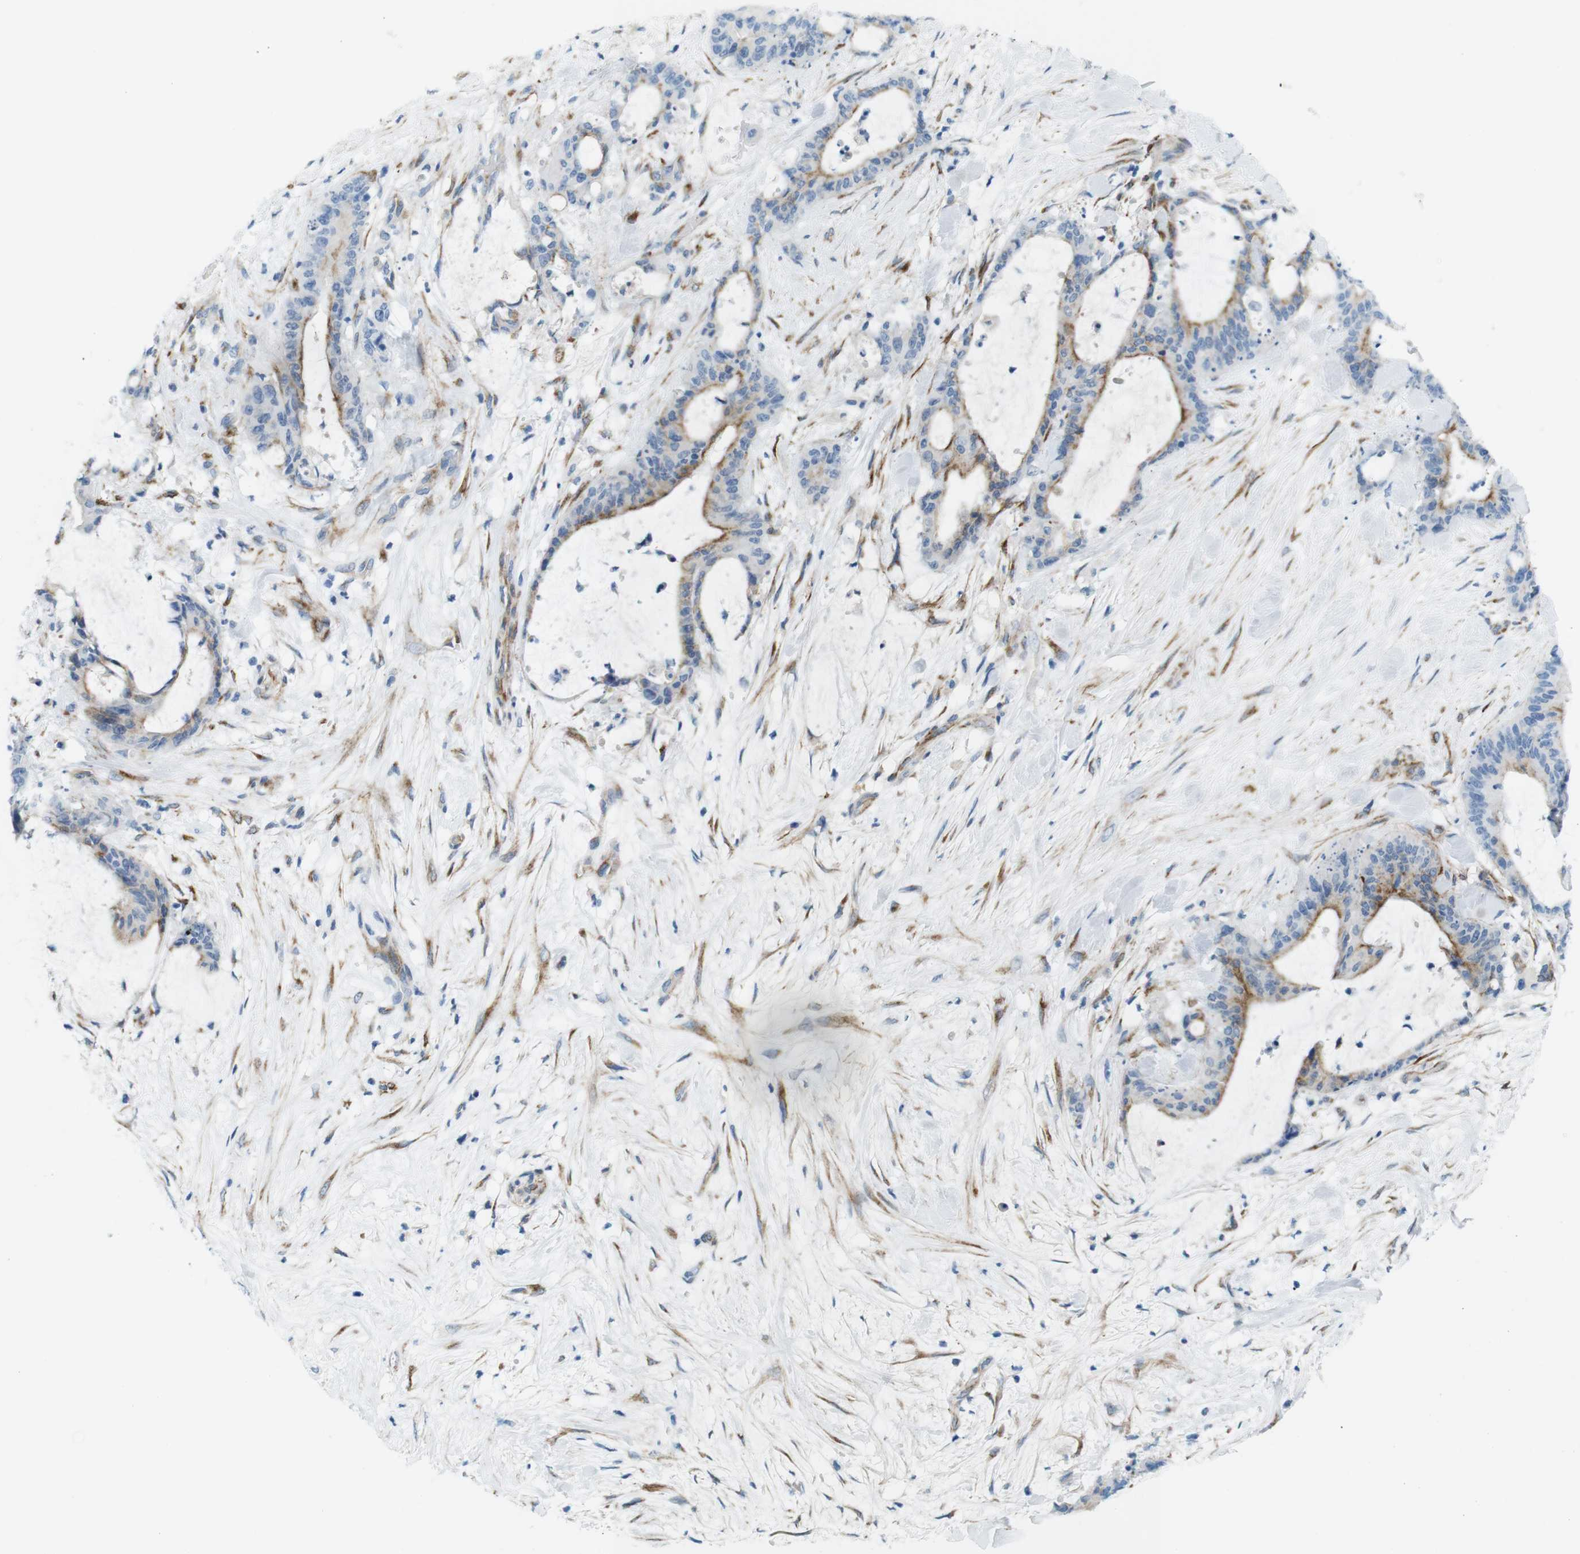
{"staining": {"intensity": "moderate", "quantity": "25%-75%", "location": "cytoplasmic/membranous"}, "tissue": "liver cancer", "cell_type": "Tumor cells", "image_type": "cancer", "snomed": [{"axis": "morphology", "description": "Cholangiocarcinoma"}, {"axis": "topography", "description": "Liver"}], "caption": "Human liver cancer stained for a protein (brown) reveals moderate cytoplasmic/membranous positive expression in approximately 25%-75% of tumor cells.", "gene": "MYH9", "patient": {"sex": "female", "age": 73}}